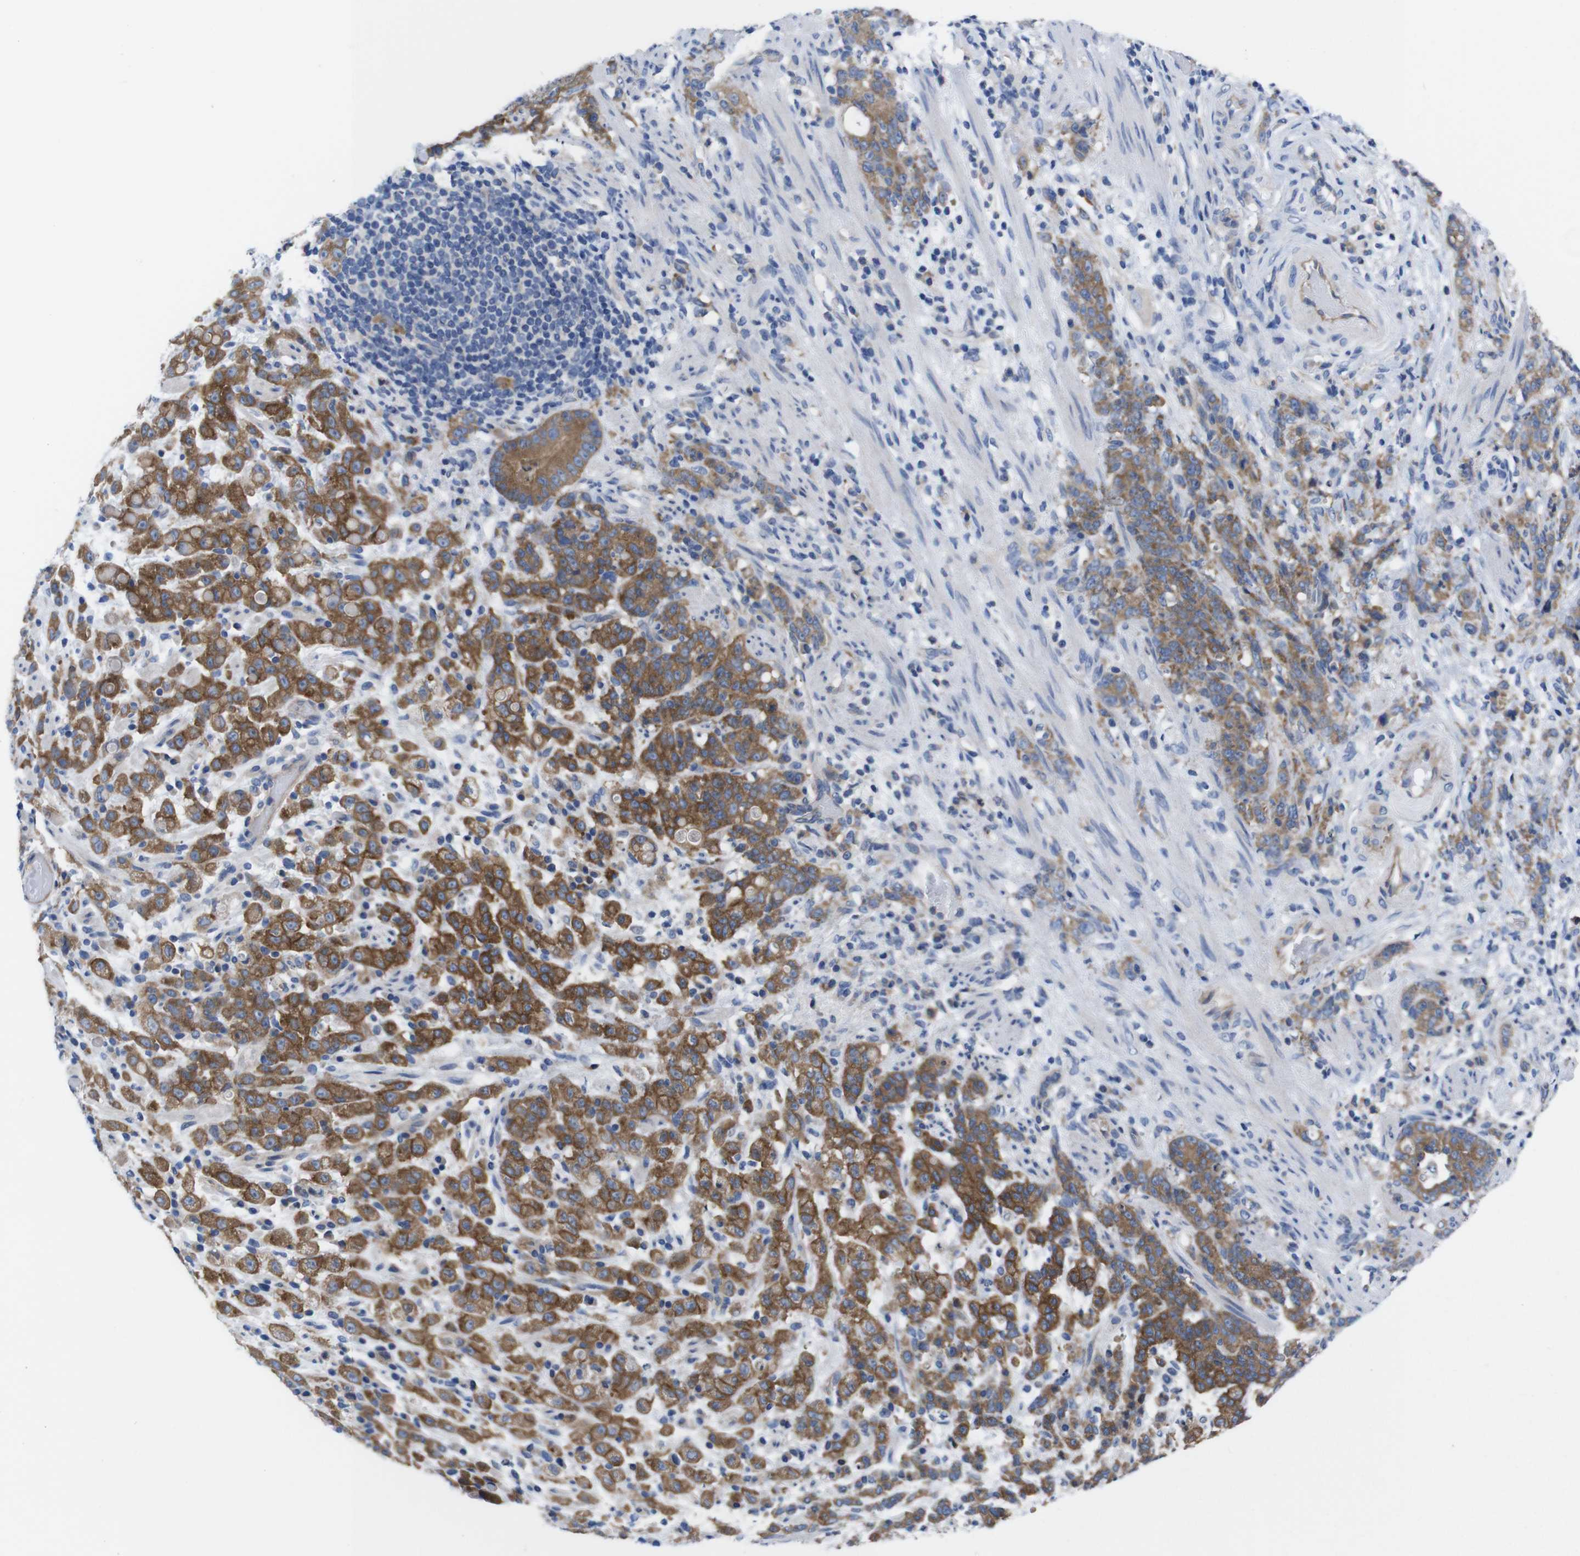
{"staining": {"intensity": "moderate", "quantity": ">75%", "location": "cytoplasmic/membranous"}, "tissue": "stomach cancer", "cell_type": "Tumor cells", "image_type": "cancer", "snomed": [{"axis": "morphology", "description": "Adenocarcinoma, NOS"}, {"axis": "topography", "description": "Stomach, lower"}], "caption": "Tumor cells display moderate cytoplasmic/membranous expression in about >75% of cells in stomach cancer (adenocarcinoma).", "gene": "USH1C", "patient": {"sex": "male", "age": 88}}